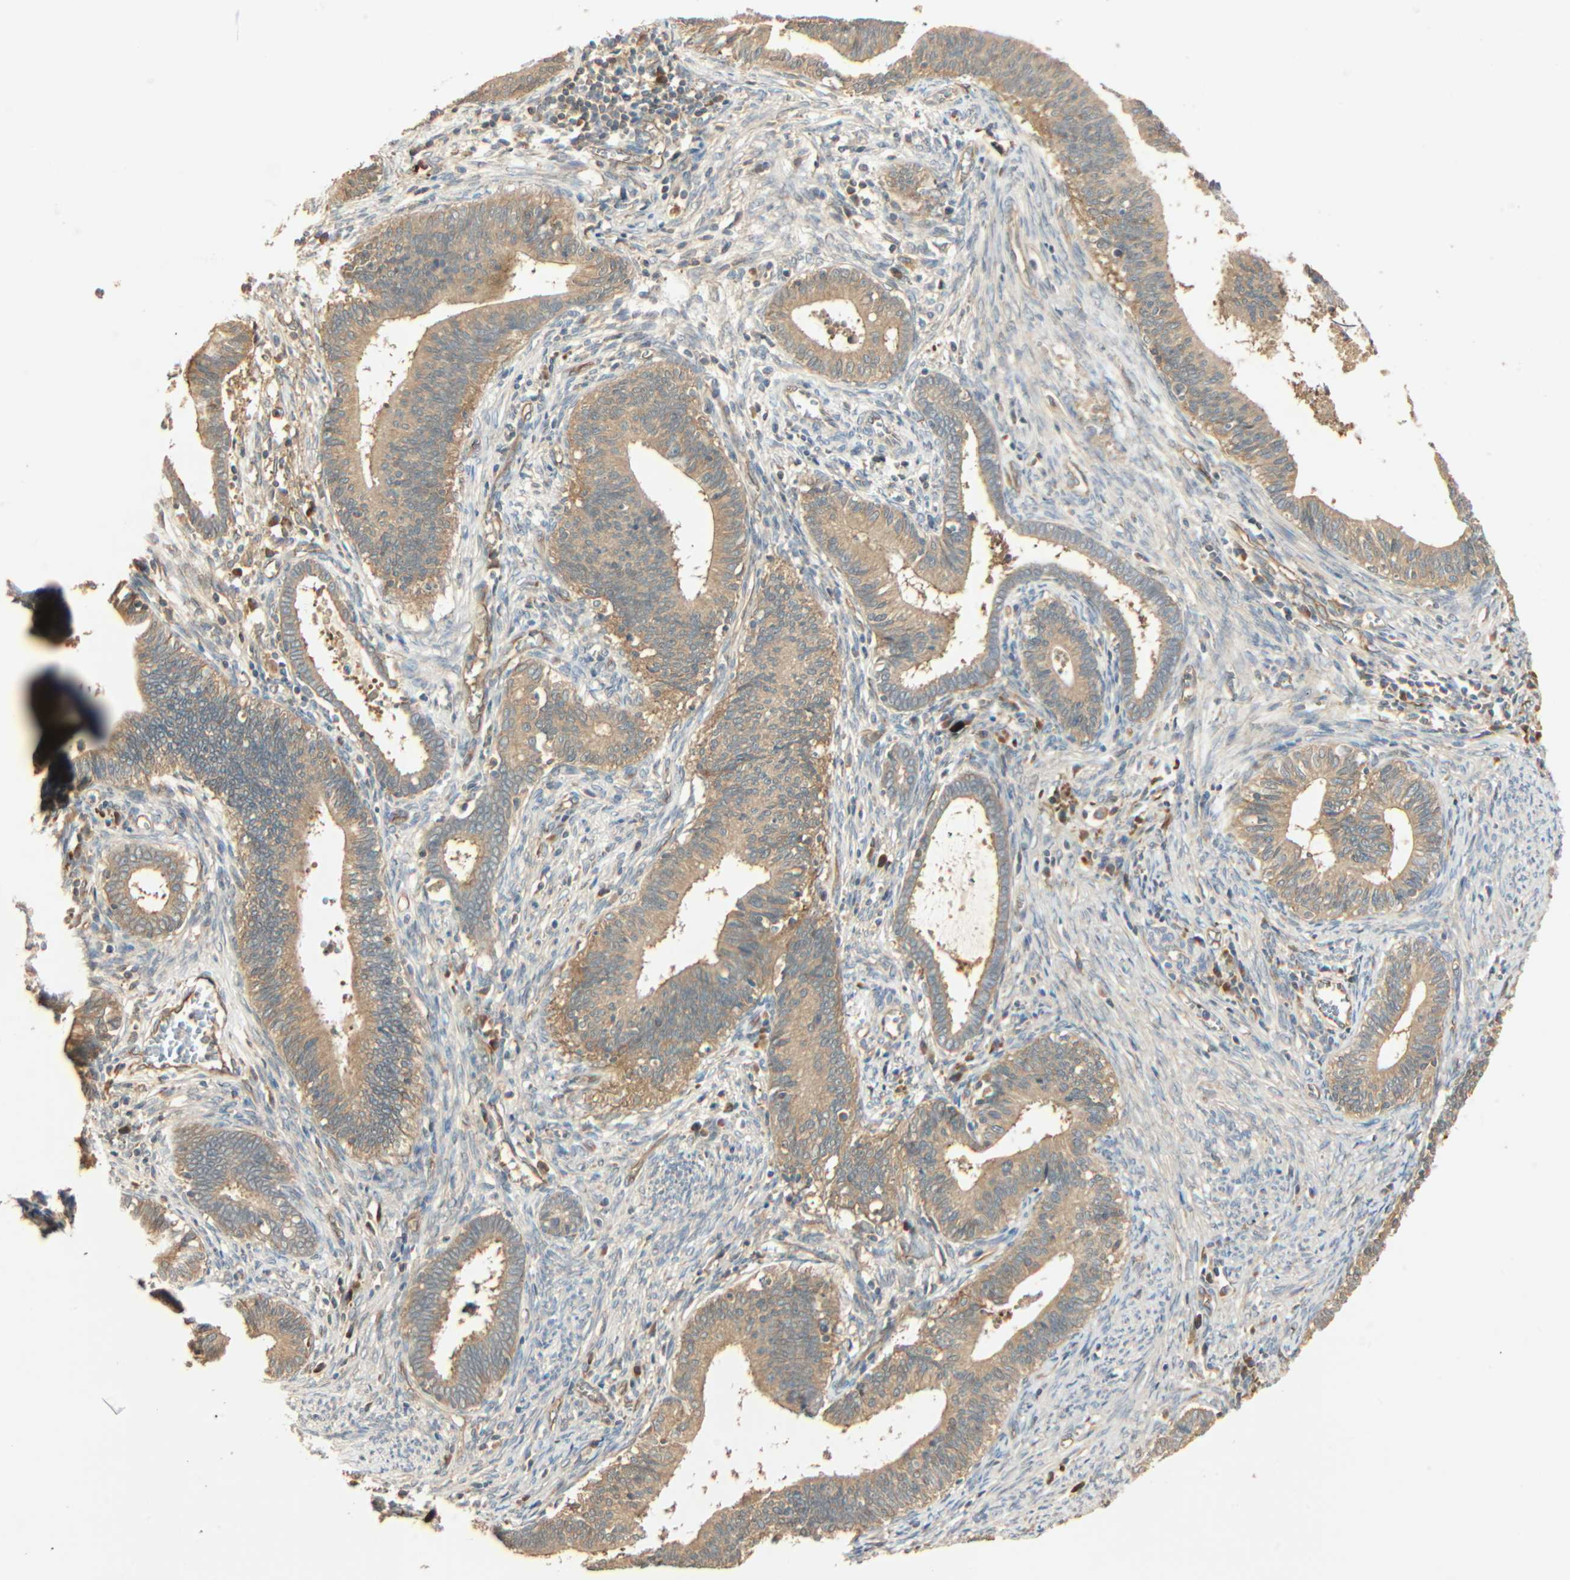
{"staining": {"intensity": "weak", "quantity": ">75%", "location": "cytoplasmic/membranous"}, "tissue": "cervical cancer", "cell_type": "Tumor cells", "image_type": "cancer", "snomed": [{"axis": "morphology", "description": "Adenocarcinoma, NOS"}, {"axis": "topography", "description": "Cervix"}], "caption": "The histopathology image demonstrates immunohistochemical staining of cervical cancer (adenocarcinoma). There is weak cytoplasmic/membranous expression is seen in approximately >75% of tumor cells. Ihc stains the protein of interest in brown and the nuclei are stained blue.", "gene": "GALK1", "patient": {"sex": "female", "age": 44}}